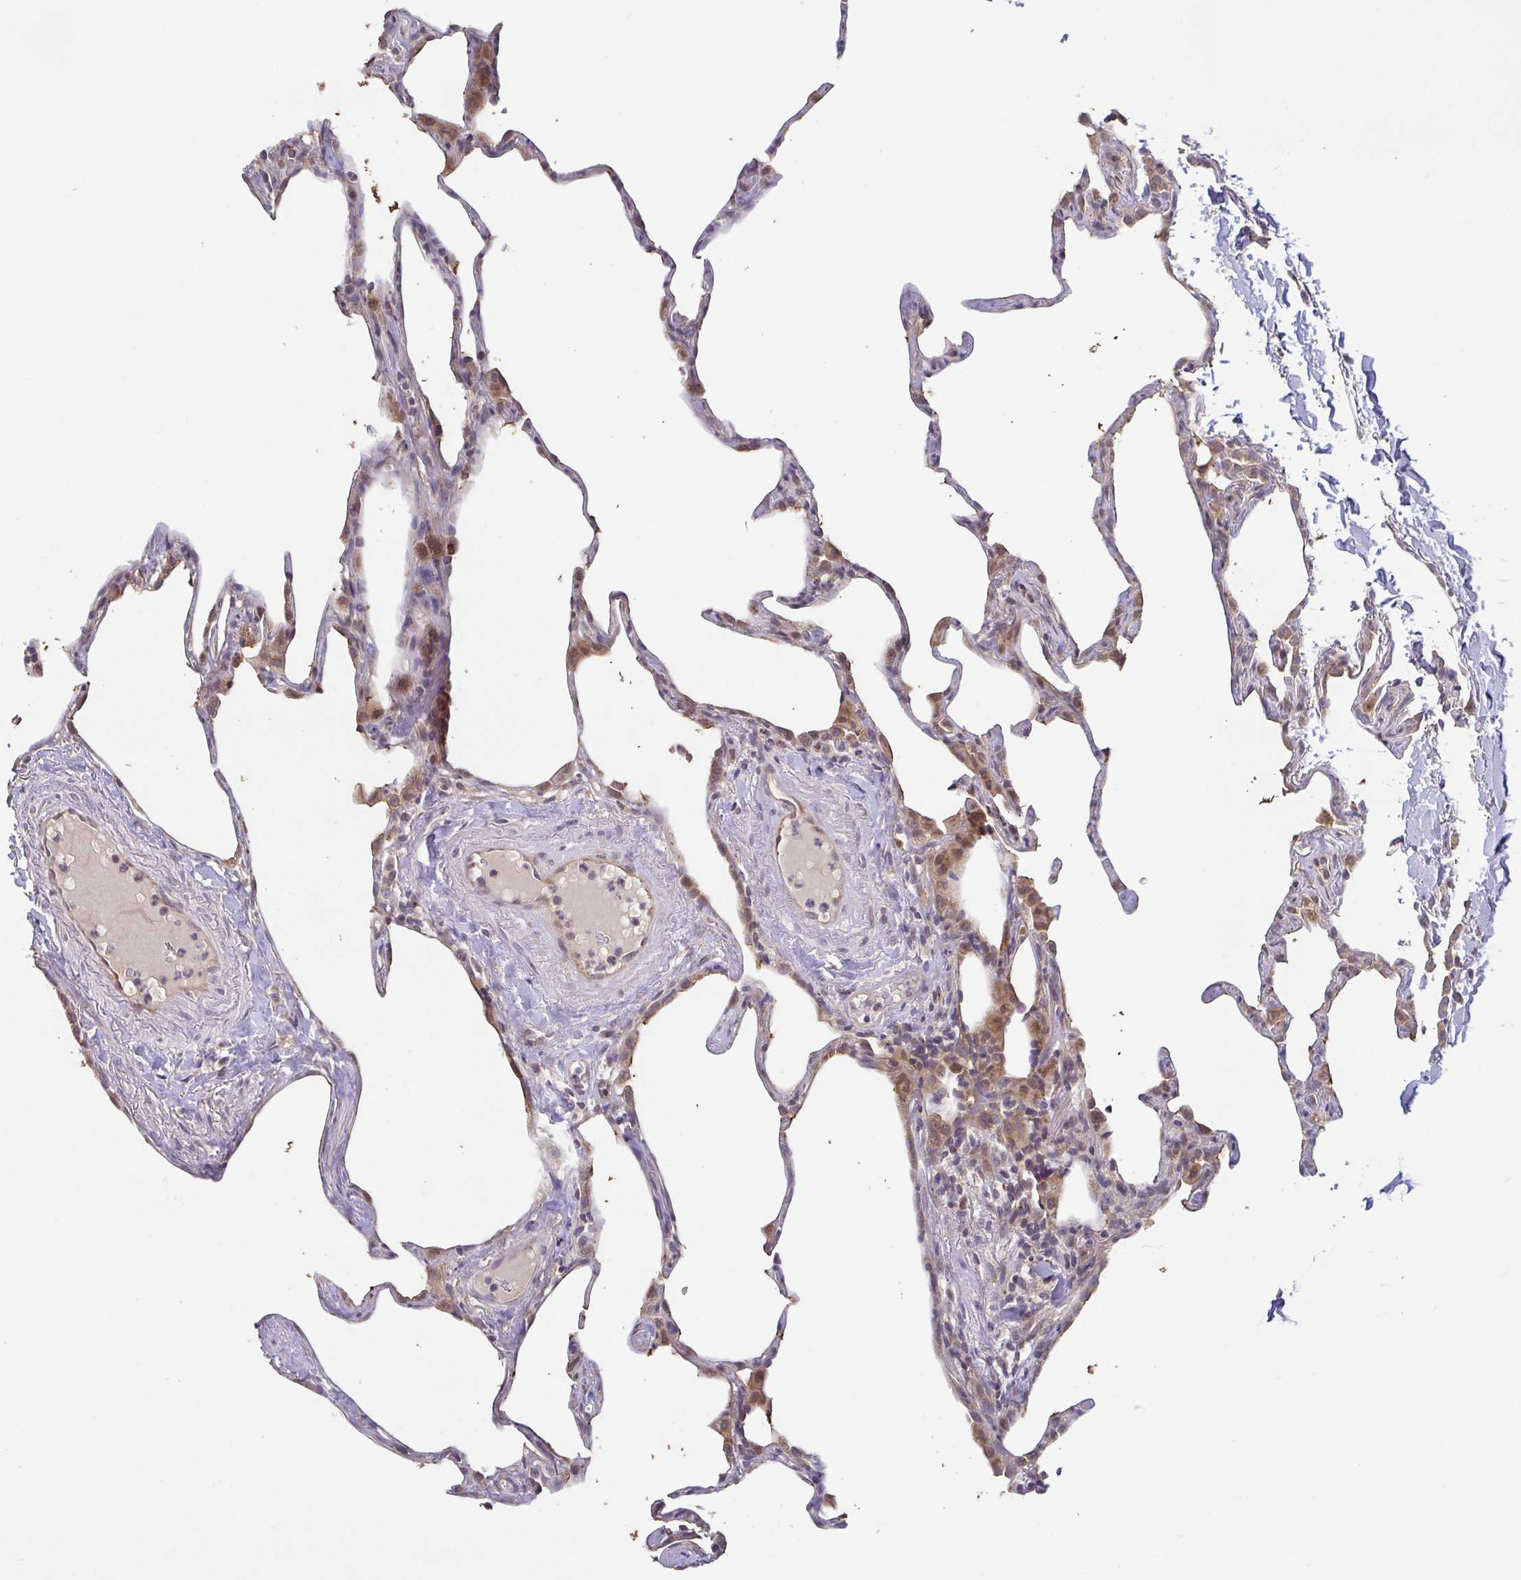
{"staining": {"intensity": "moderate", "quantity": "25%-75%", "location": "cytoplasmic/membranous"}, "tissue": "lung", "cell_type": "Alveolar cells", "image_type": "normal", "snomed": [{"axis": "morphology", "description": "Normal tissue, NOS"}, {"axis": "topography", "description": "Lung"}], "caption": "Moderate cytoplasmic/membranous staining is seen in about 25%-75% of alveolar cells in normal lung.", "gene": "OSBPL7", "patient": {"sex": "male", "age": 65}}